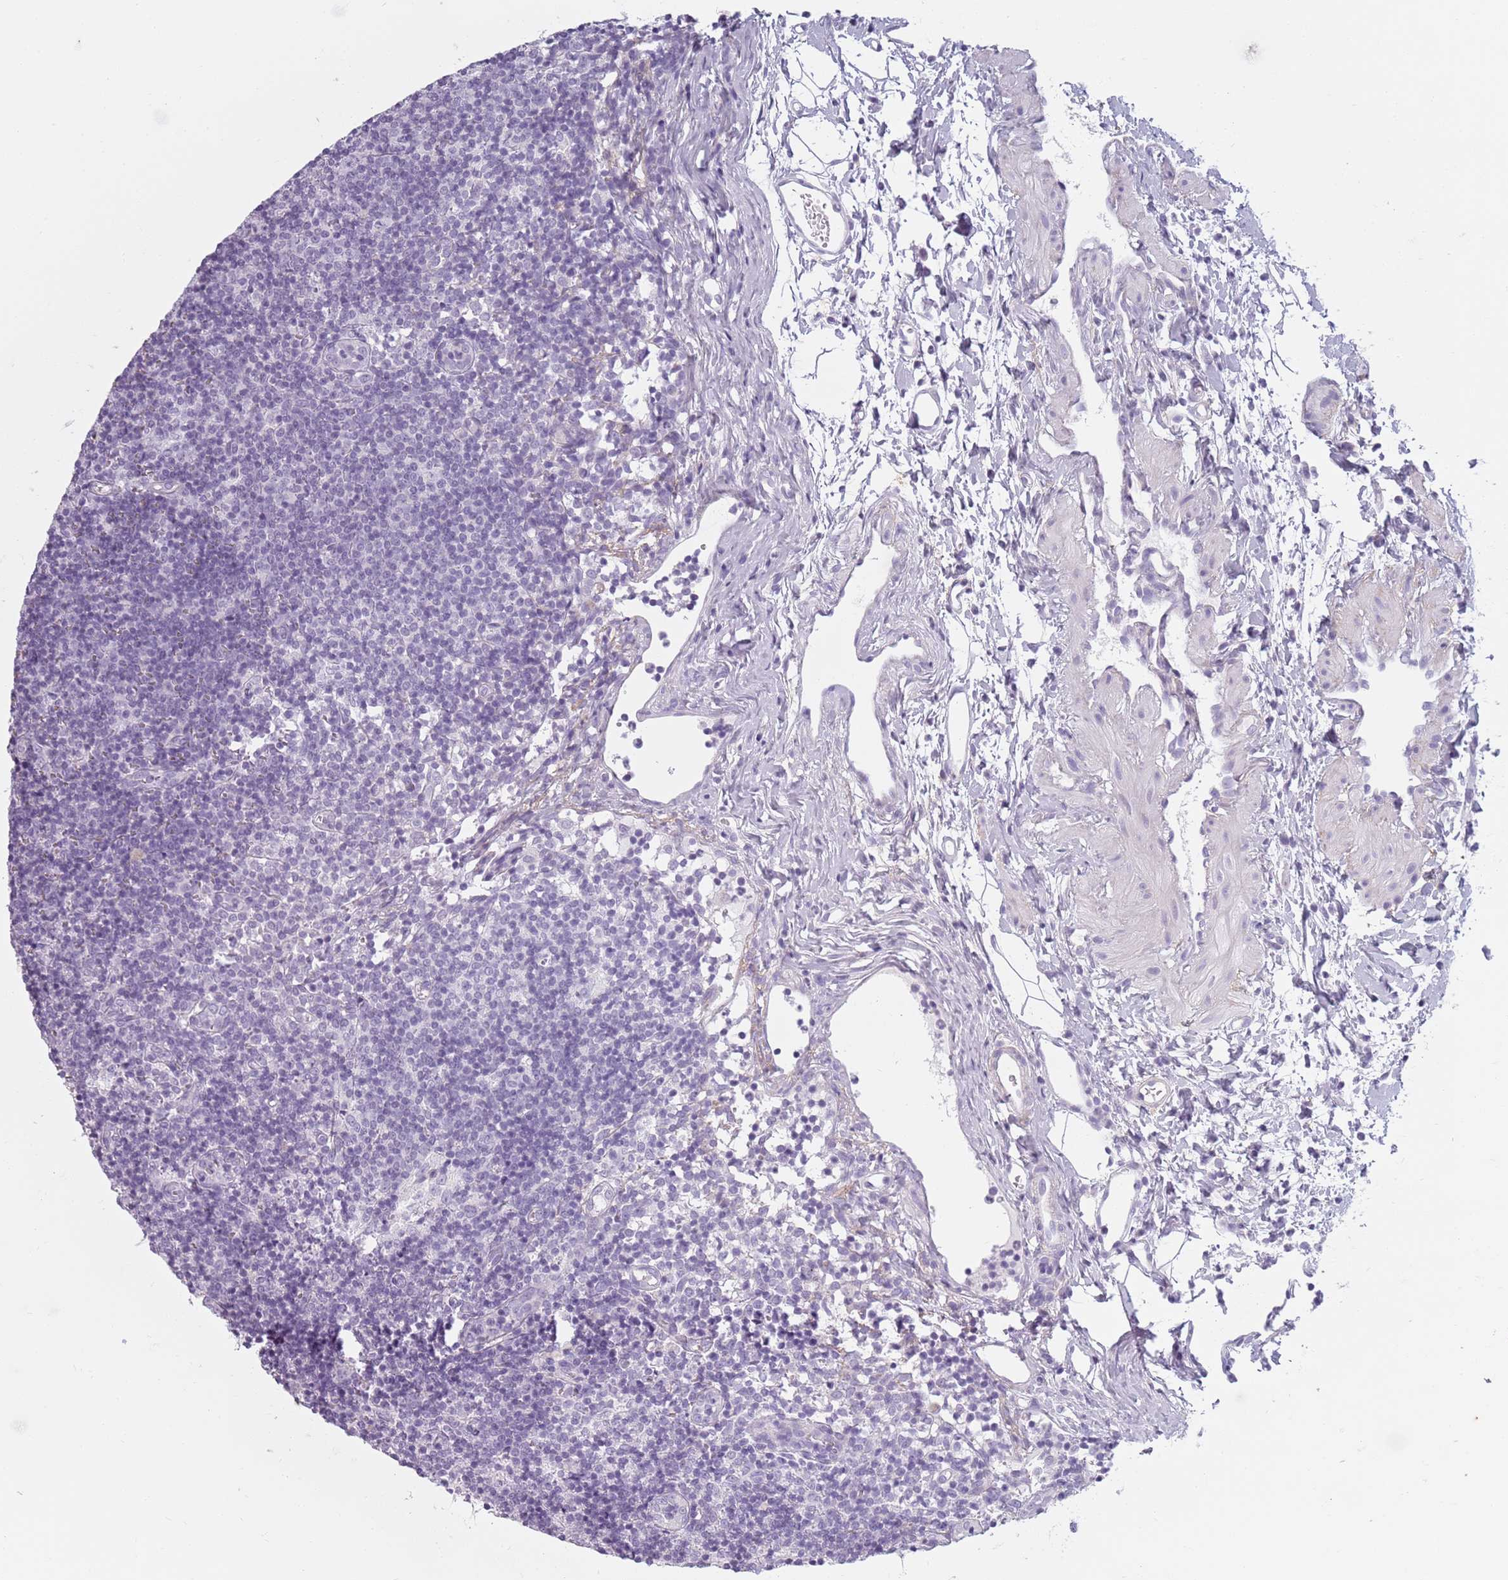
{"staining": {"intensity": "negative", "quantity": "none", "location": "none"}, "tissue": "lymph node", "cell_type": "Non-germinal center cells", "image_type": "normal", "snomed": [{"axis": "morphology", "description": "Normal tissue, NOS"}, {"axis": "topography", "description": "Lymph node"}], "caption": "DAB immunohistochemical staining of normal human lymph node demonstrates no significant positivity in non-germinal center cells.", "gene": "MEGF8", "patient": {"sex": "female", "age": 37}}